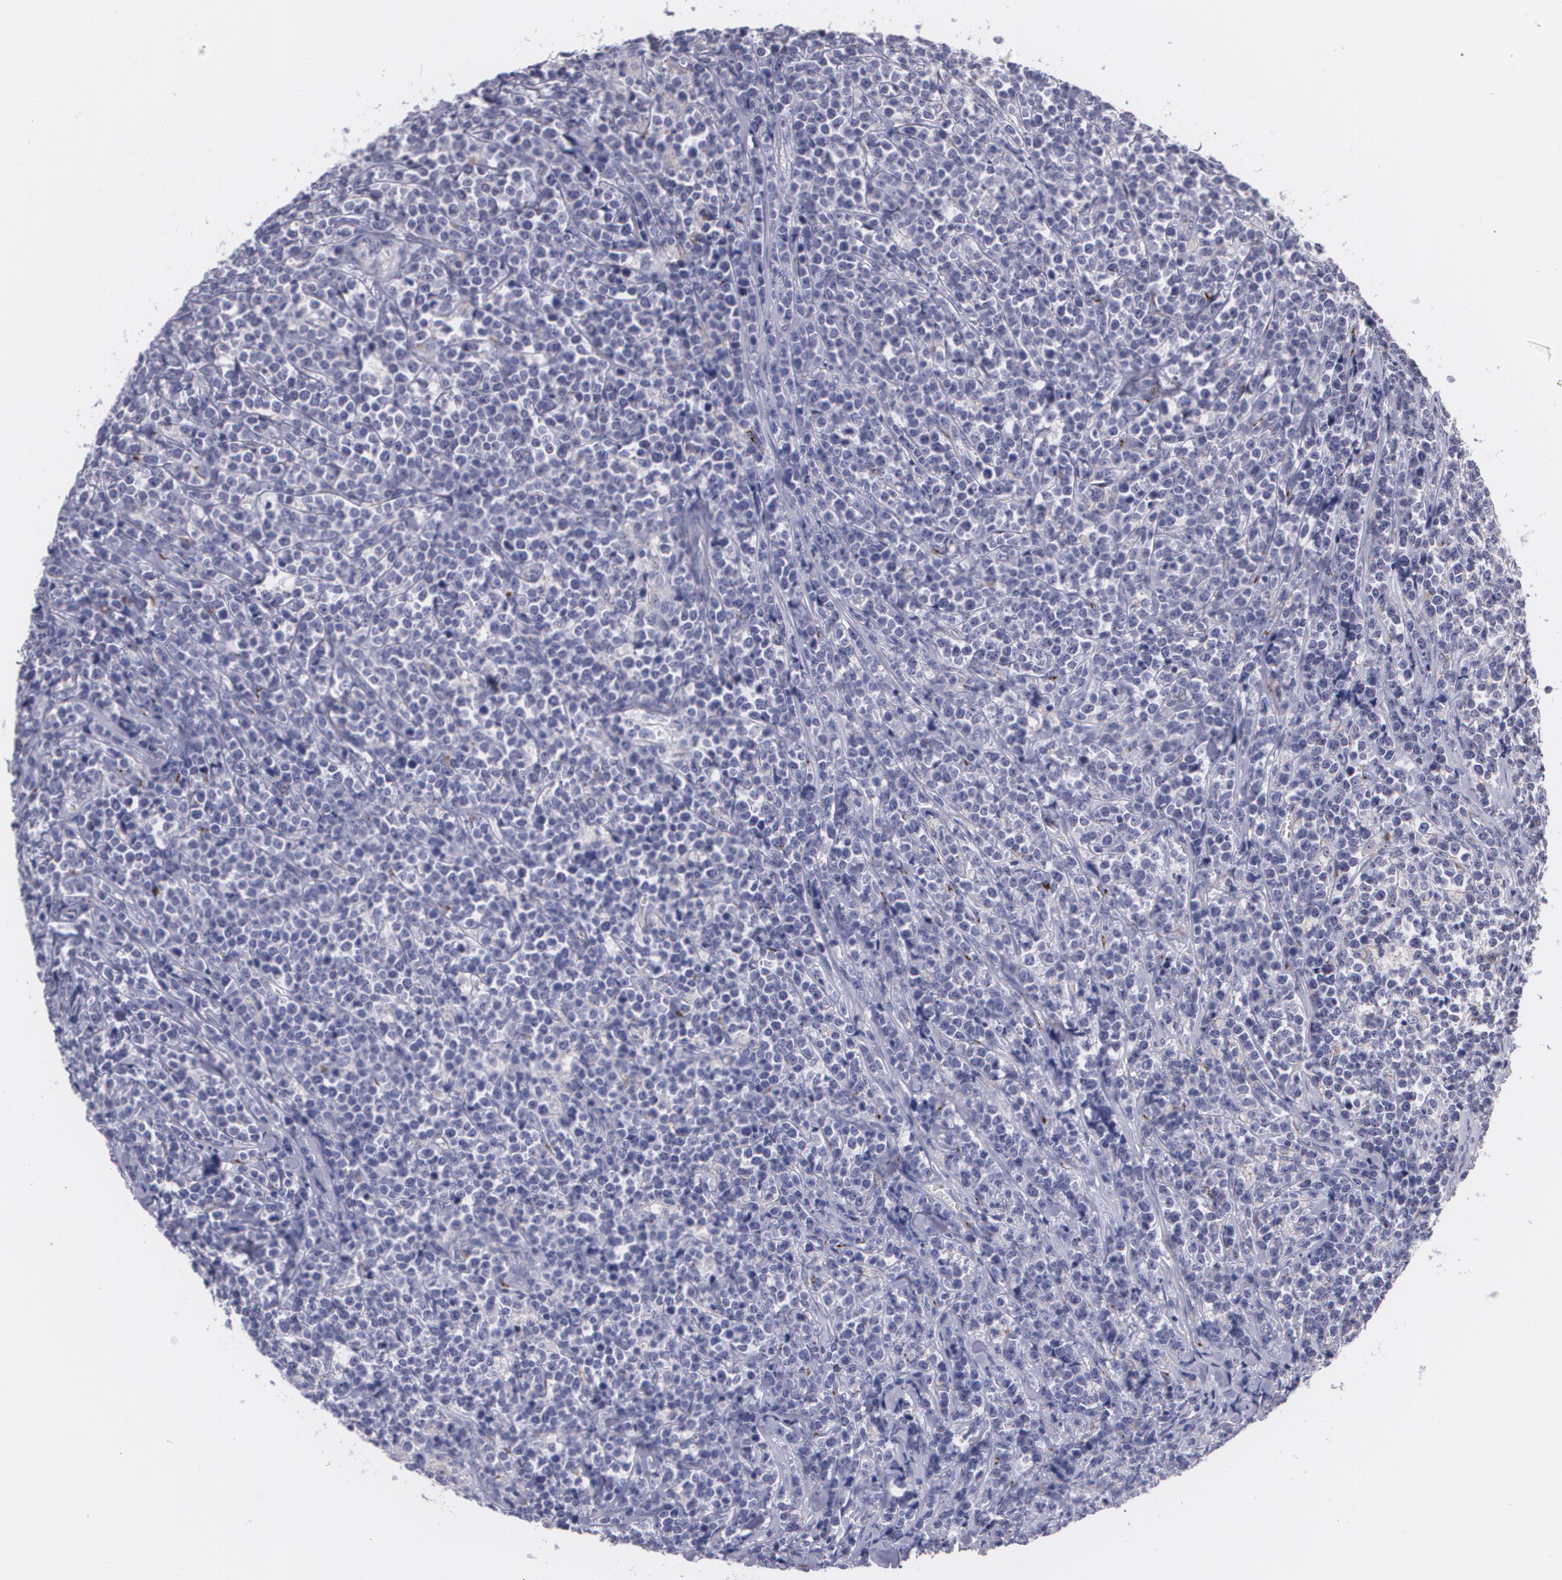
{"staining": {"intensity": "negative", "quantity": "none", "location": "none"}, "tissue": "lymphoma", "cell_type": "Tumor cells", "image_type": "cancer", "snomed": [{"axis": "morphology", "description": "Malignant lymphoma, non-Hodgkin's type, High grade"}, {"axis": "topography", "description": "Small intestine"}, {"axis": "topography", "description": "Colon"}], "caption": "Immunohistochemical staining of lymphoma shows no significant positivity in tumor cells. (Brightfield microscopy of DAB (3,3'-diaminobenzidine) IHC at high magnification).", "gene": "CILK1", "patient": {"sex": "male", "age": 8}}